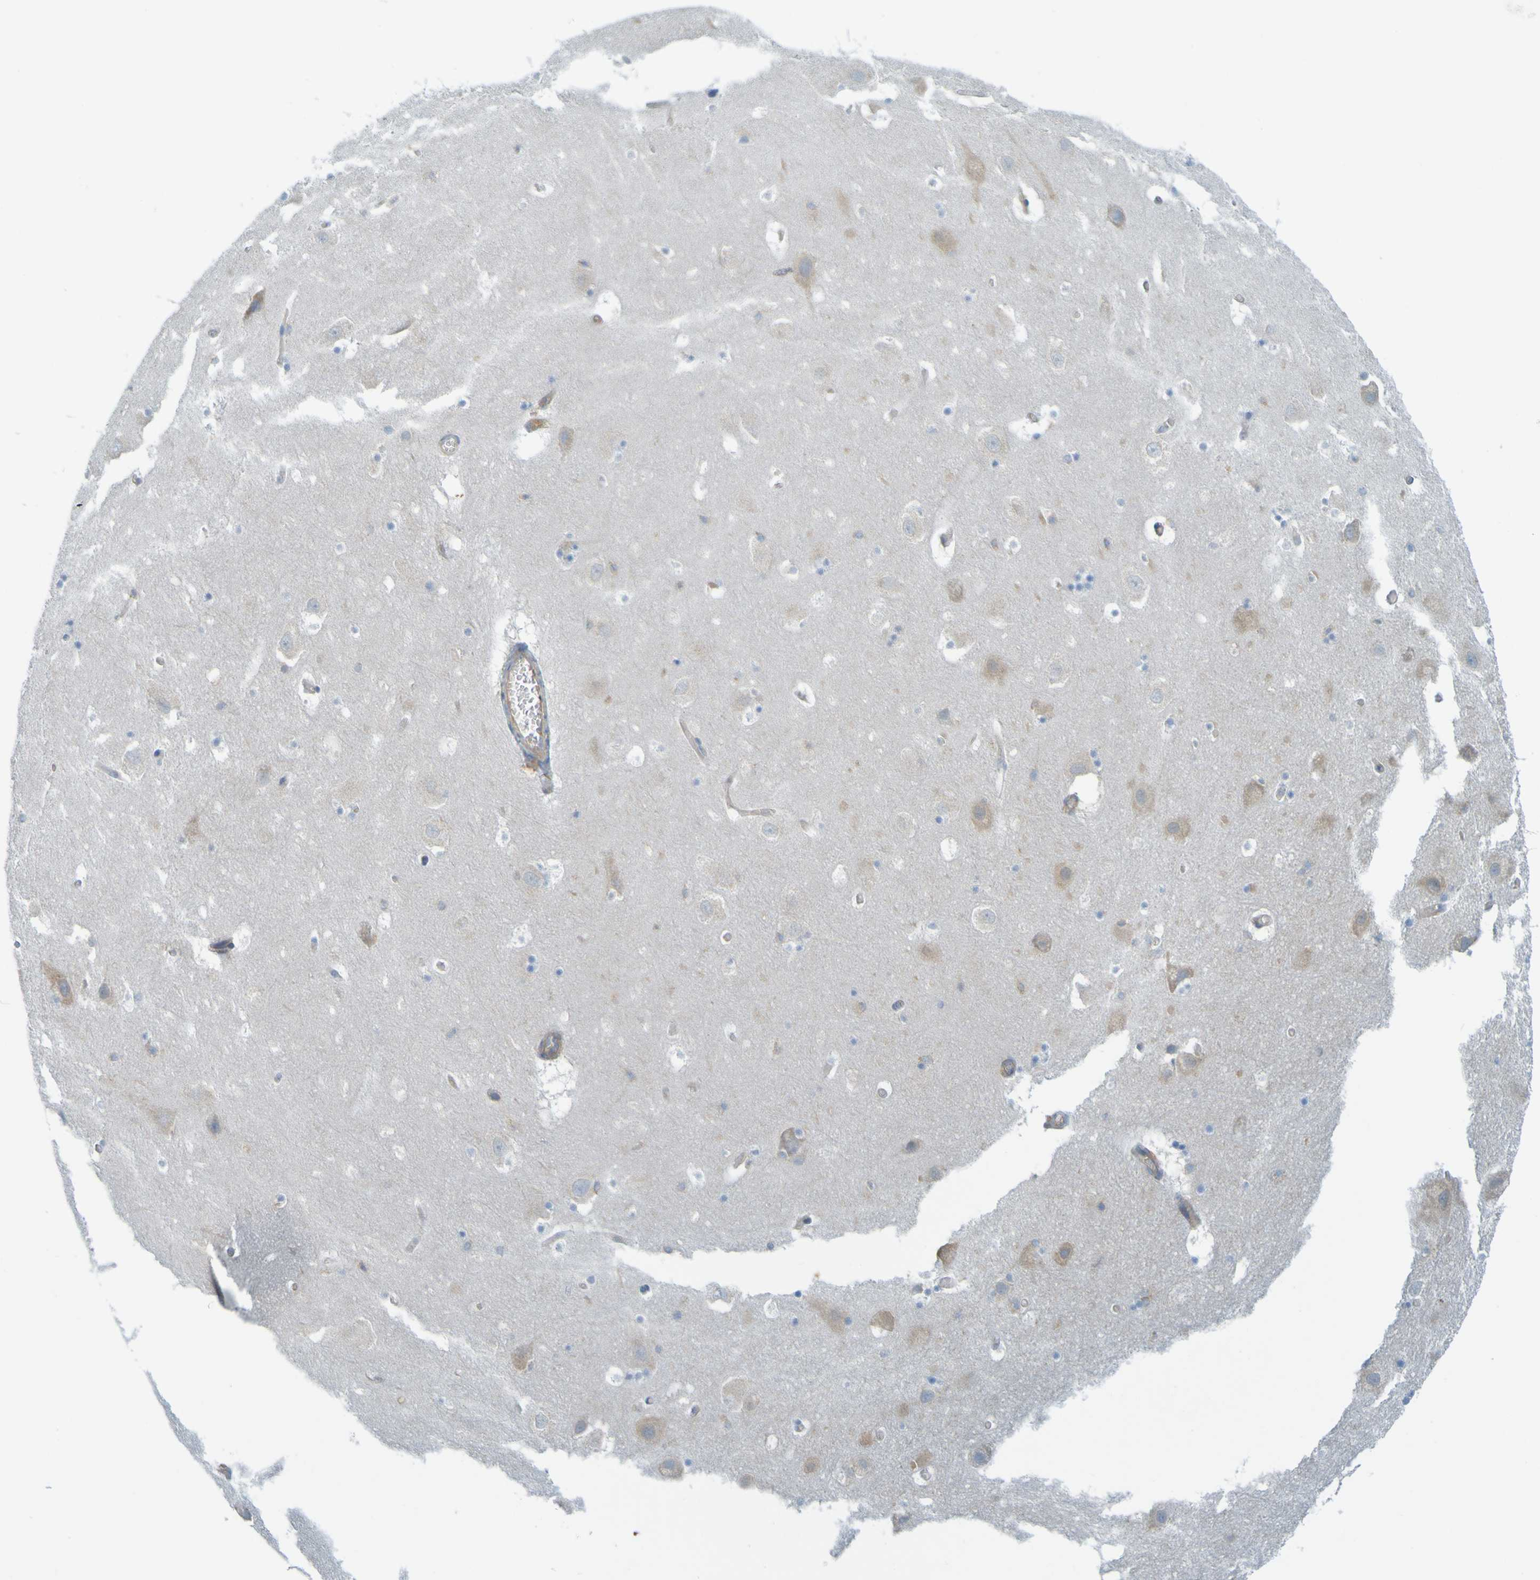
{"staining": {"intensity": "negative", "quantity": "none", "location": "none"}, "tissue": "hippocampus", "cell_type": "Glial cells", "image_type": "normal", "snomed": [{"axis": "morphology", "description": "Normal tissue, NOS"}, {"axis": "topography", "description": "Hippocampus"}], "caption": "This is an immunohistochemistry photomicrograph of unremarkable human hippocampus. There is no expression in glial cells.", "gene": "APPL1", "patient": {"sex": "male", "age": 45}}